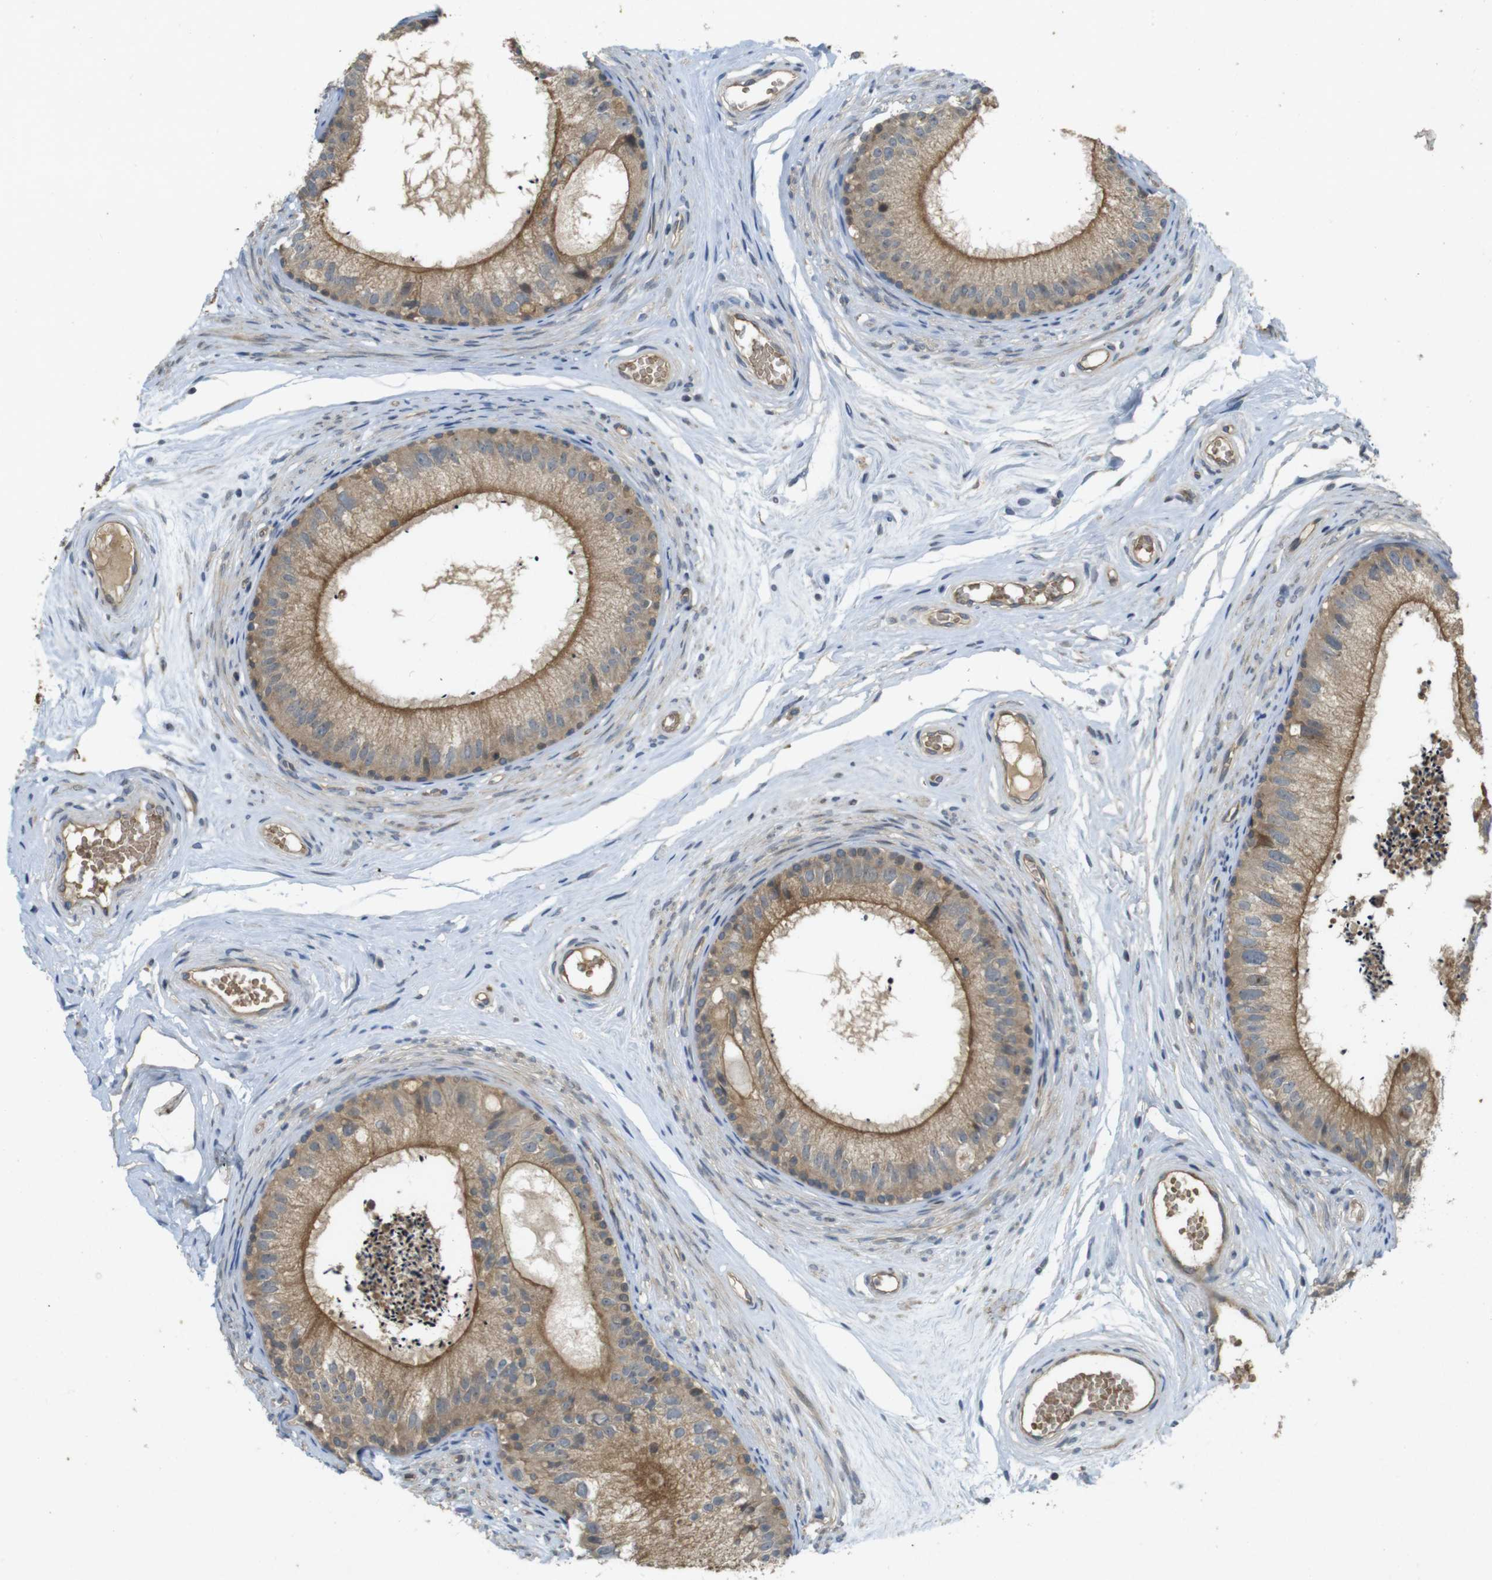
{"staining": {"intensity": "moderate", "quantity": ">75%", "location": "cytoplasmic/membranous"}, "tissue": "epididymis", "cell_type": "Glandular cells", "image_type": "normal", "snomed": [{"axis": "morphology", "description": "Normal tissue, NOS"}, {"axis": "topography", "description": "Epididymis"}], "caption": "Epididymis stained with DAB (3,3'-diaminobenzidine) IHC reveals medium levels of moderate cytoplasmic/membranous staining in about >75% of glandular cells.", "gene": "CLTC", "patient": {"sex": "male", "age": 56}}